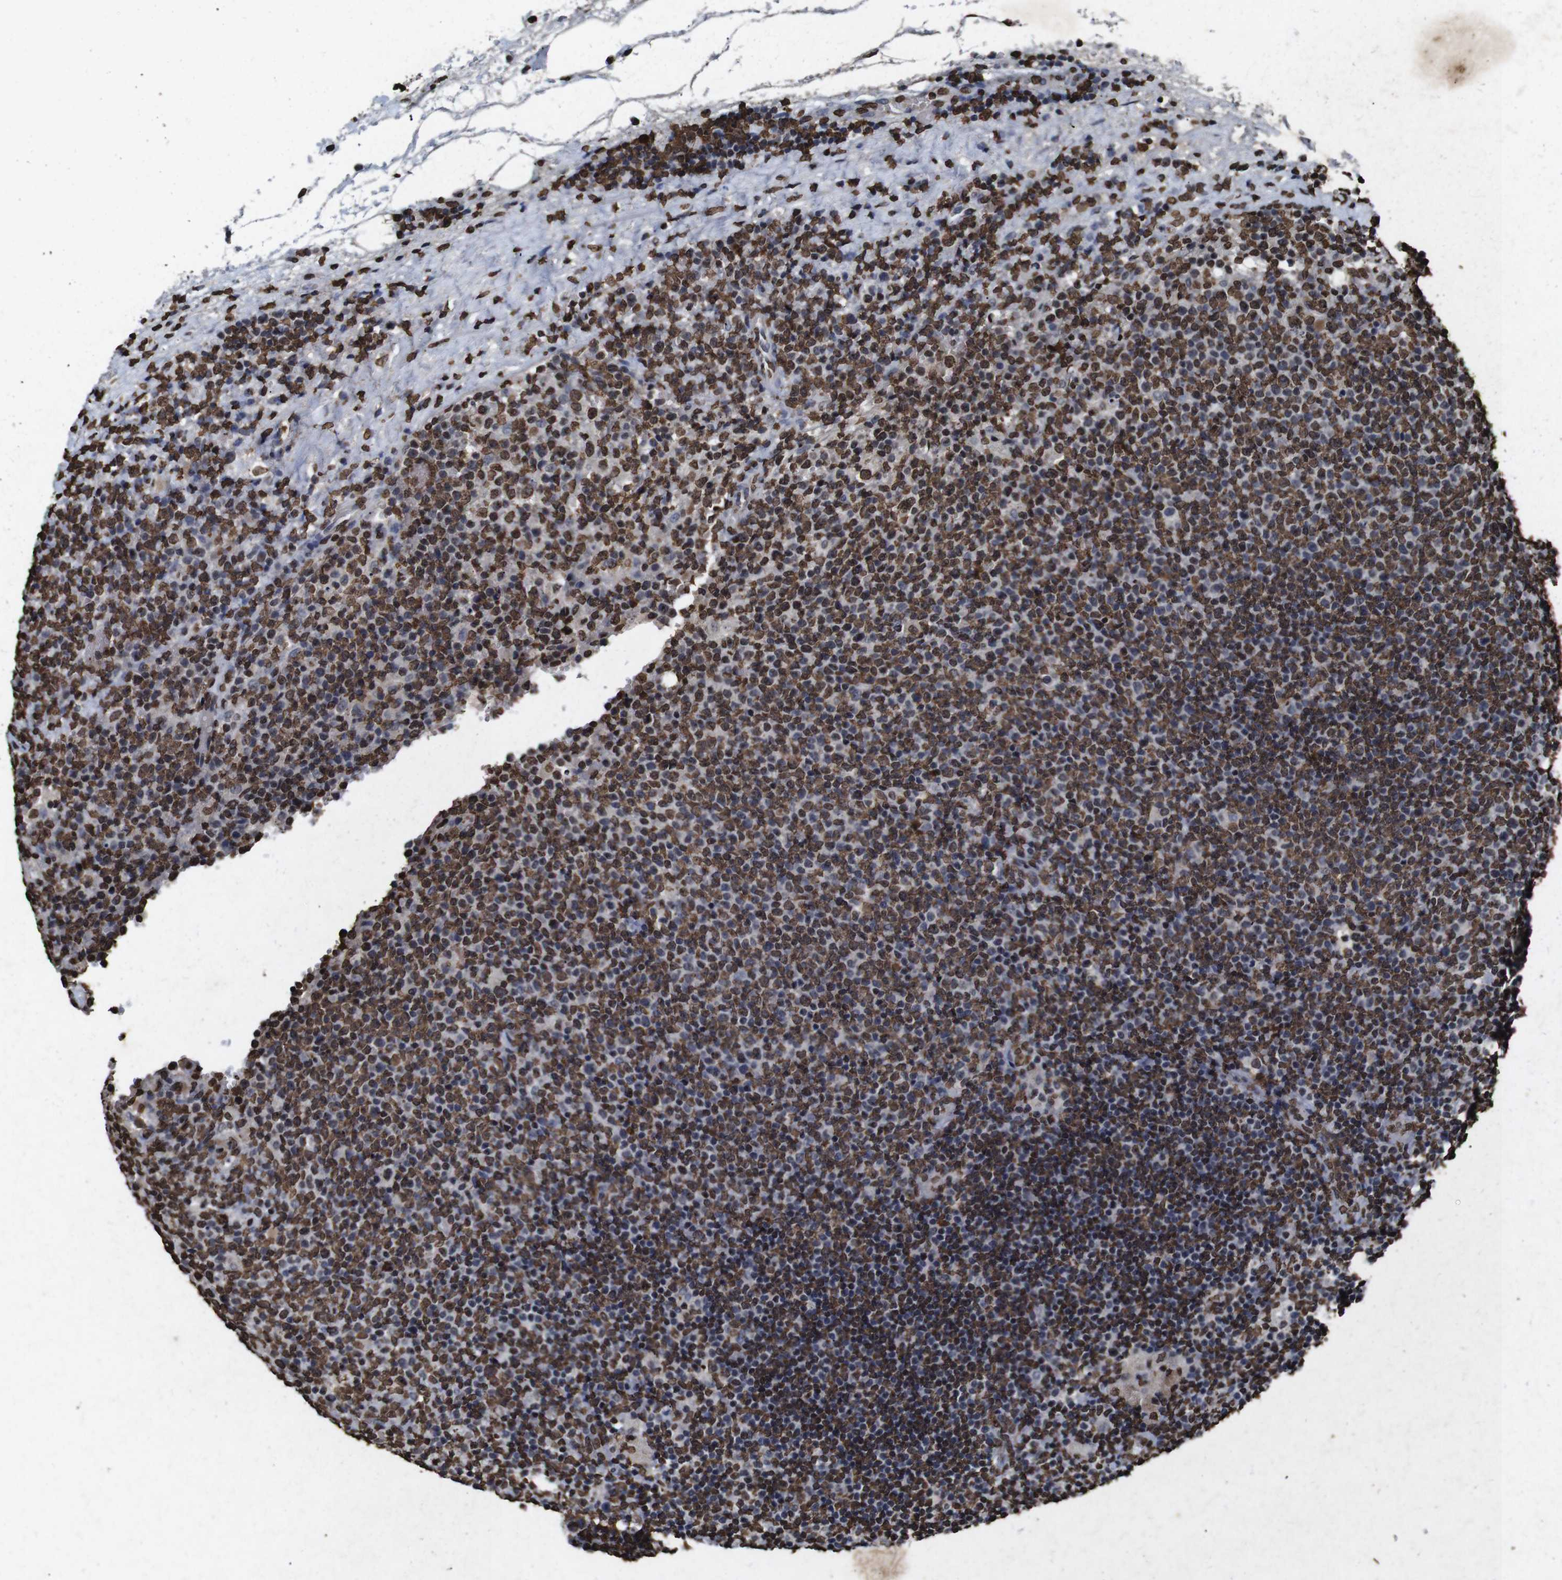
{"staining": {"intensity": "strong", "quantity": ">75%", "location": "nuclear"}, "tissue": "lymphoma", "cell_type": "Tumor cells", "image_type": "cancer", "snomed": [{"axis": "morphology", "description": "Malignant lymphoma, non-Hodgkin's type, High grade"}, {"axis": "topography", "description": "Lymph node"}], "caption": "Immunohistochemical staining of lymphoma reveals high levels of strong nuclear protein expression in about >75% of tumor cells.", "gene": "MDM2", "patient": {"sex": "male", "age": 61}}